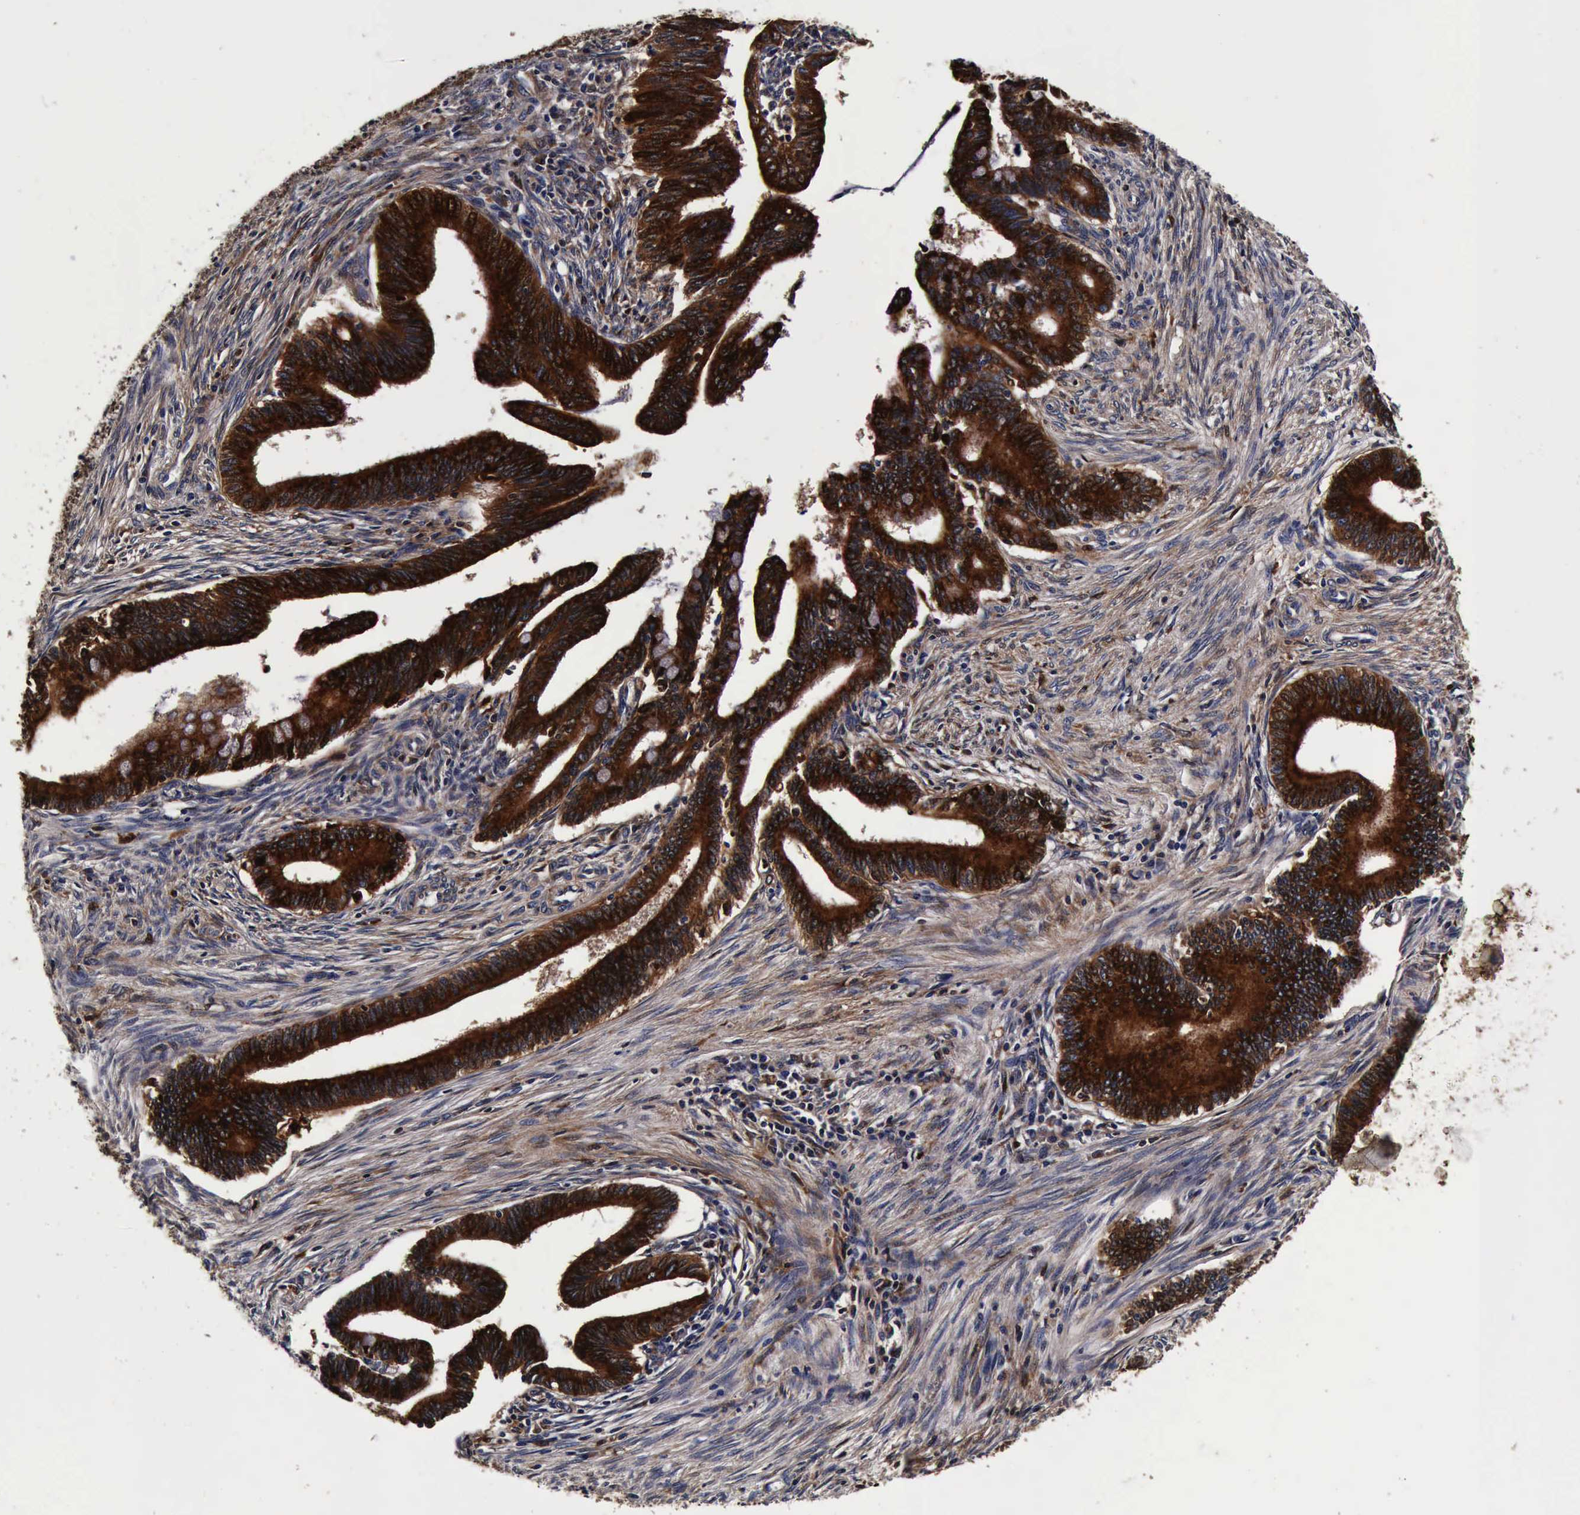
{"staining": {"intensity": "strong", "quantity": ">75%", "location": "cytoplasmic/membranous"}, "tissue": "cervical cancer", "cell_type": "Tumor cells", "image_type": "cancer", "snomed": [{"axis": "morphology", "description": "Adenocarcinoma, NOS"}, {"axis": "topography", "description": "Cervix"}], "caption": "IHC photomicrograph of human cervical cancer stained for a protein (brown), which demonstrates high levels of strong cytoplasmic/membranous positivity in about >75% of tumor cells.", "gene": "CST3", "patient": {"sex": "female", "age": 36}}